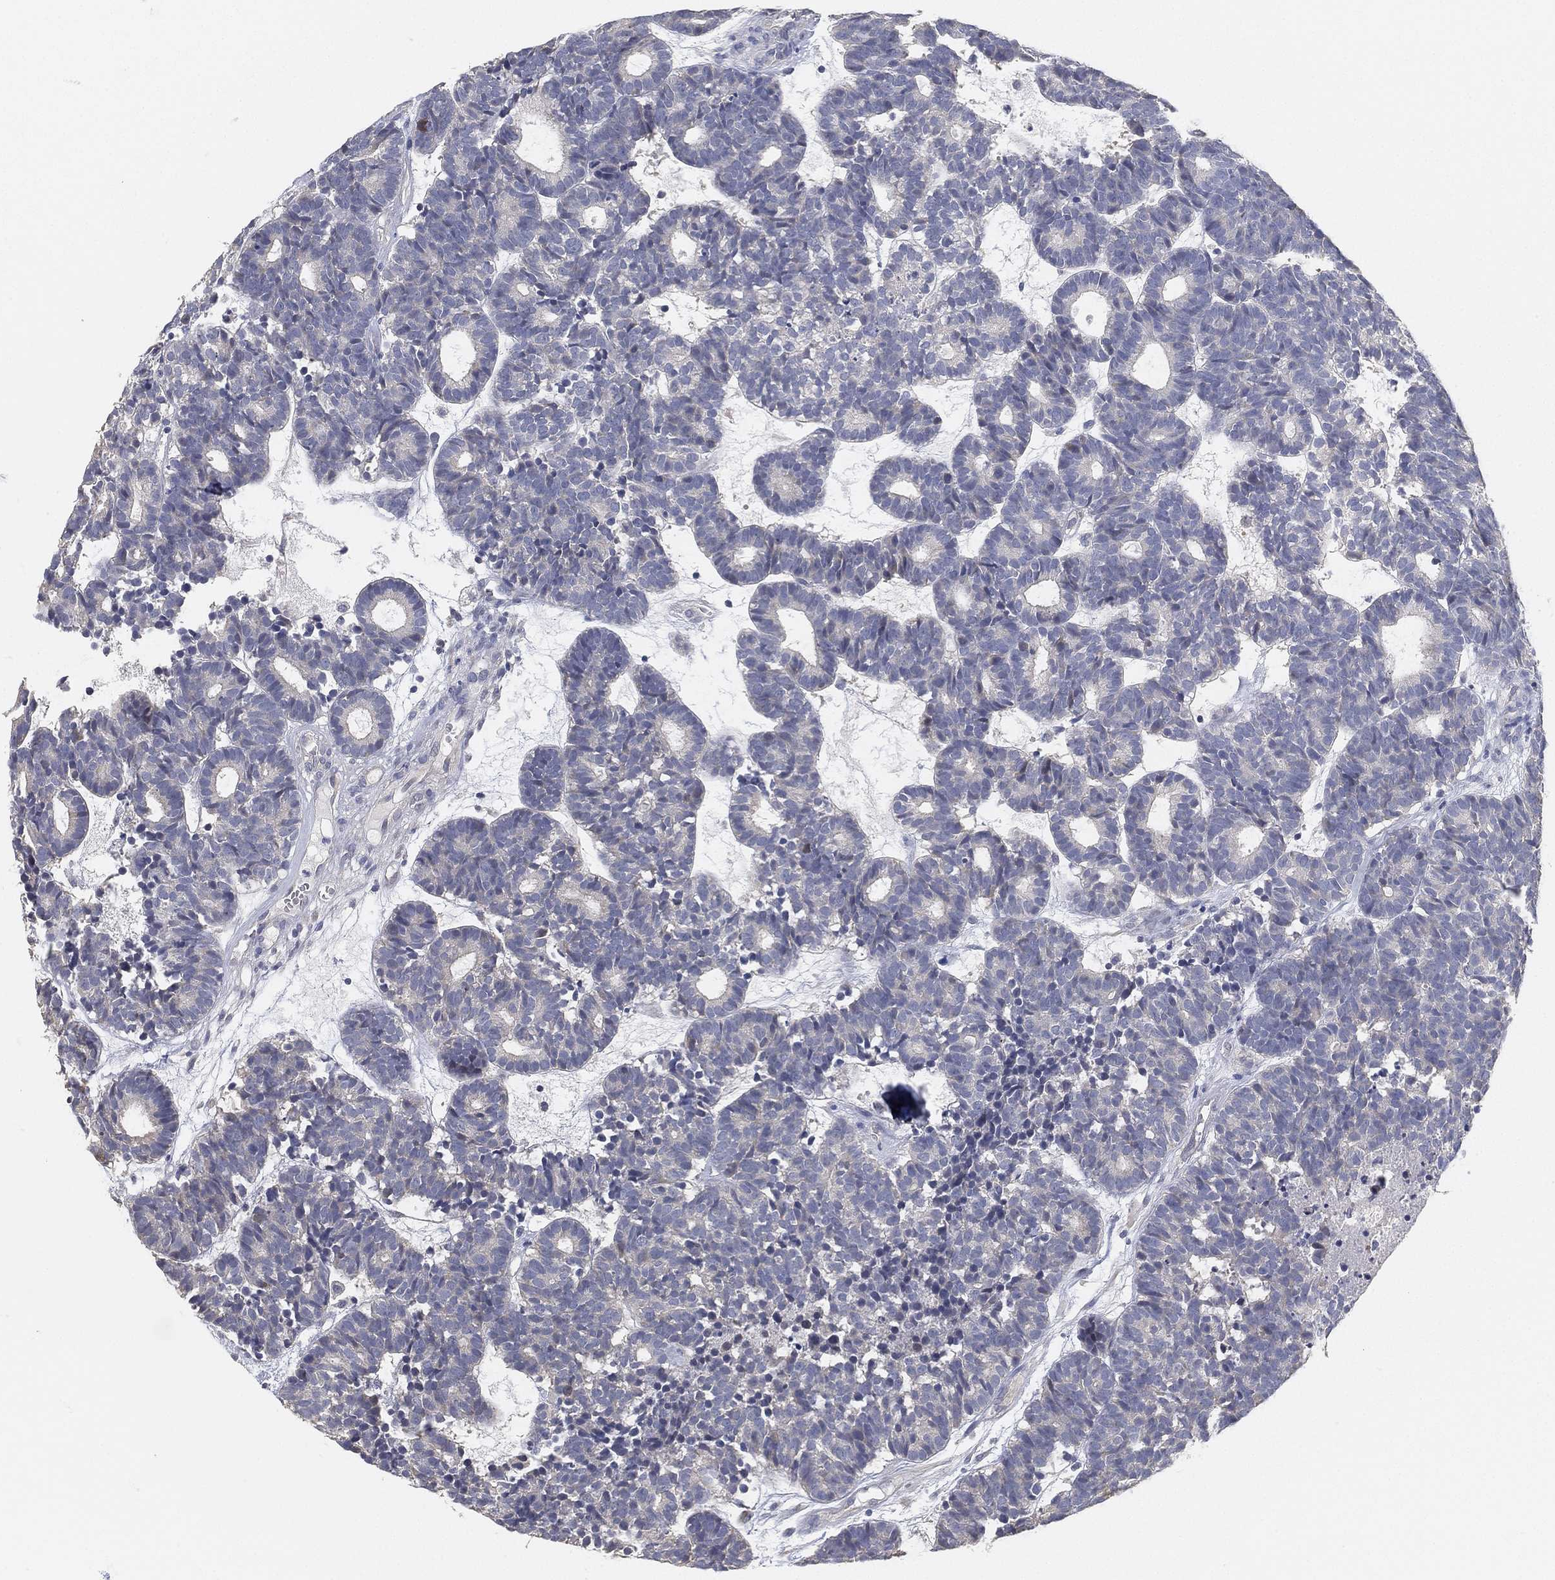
{"staining": {"intensity": "negative", "quantity": "none", "location": "none"}, "tissue": "head and neck cancer", "cell_type": "Tumor cells", "image_type": "cancer", "snomed": [{"axis": "morphology", "description": "Adenocarcinoma, NOS"}, {"axis": "topography", "description": "Head-Neck"}], "caption": "There is no significant expression in tumor cells of adenocarcinoma (head and neck).", "gene": "GPR61", "patient": {"sex": "female", "age": 81}}